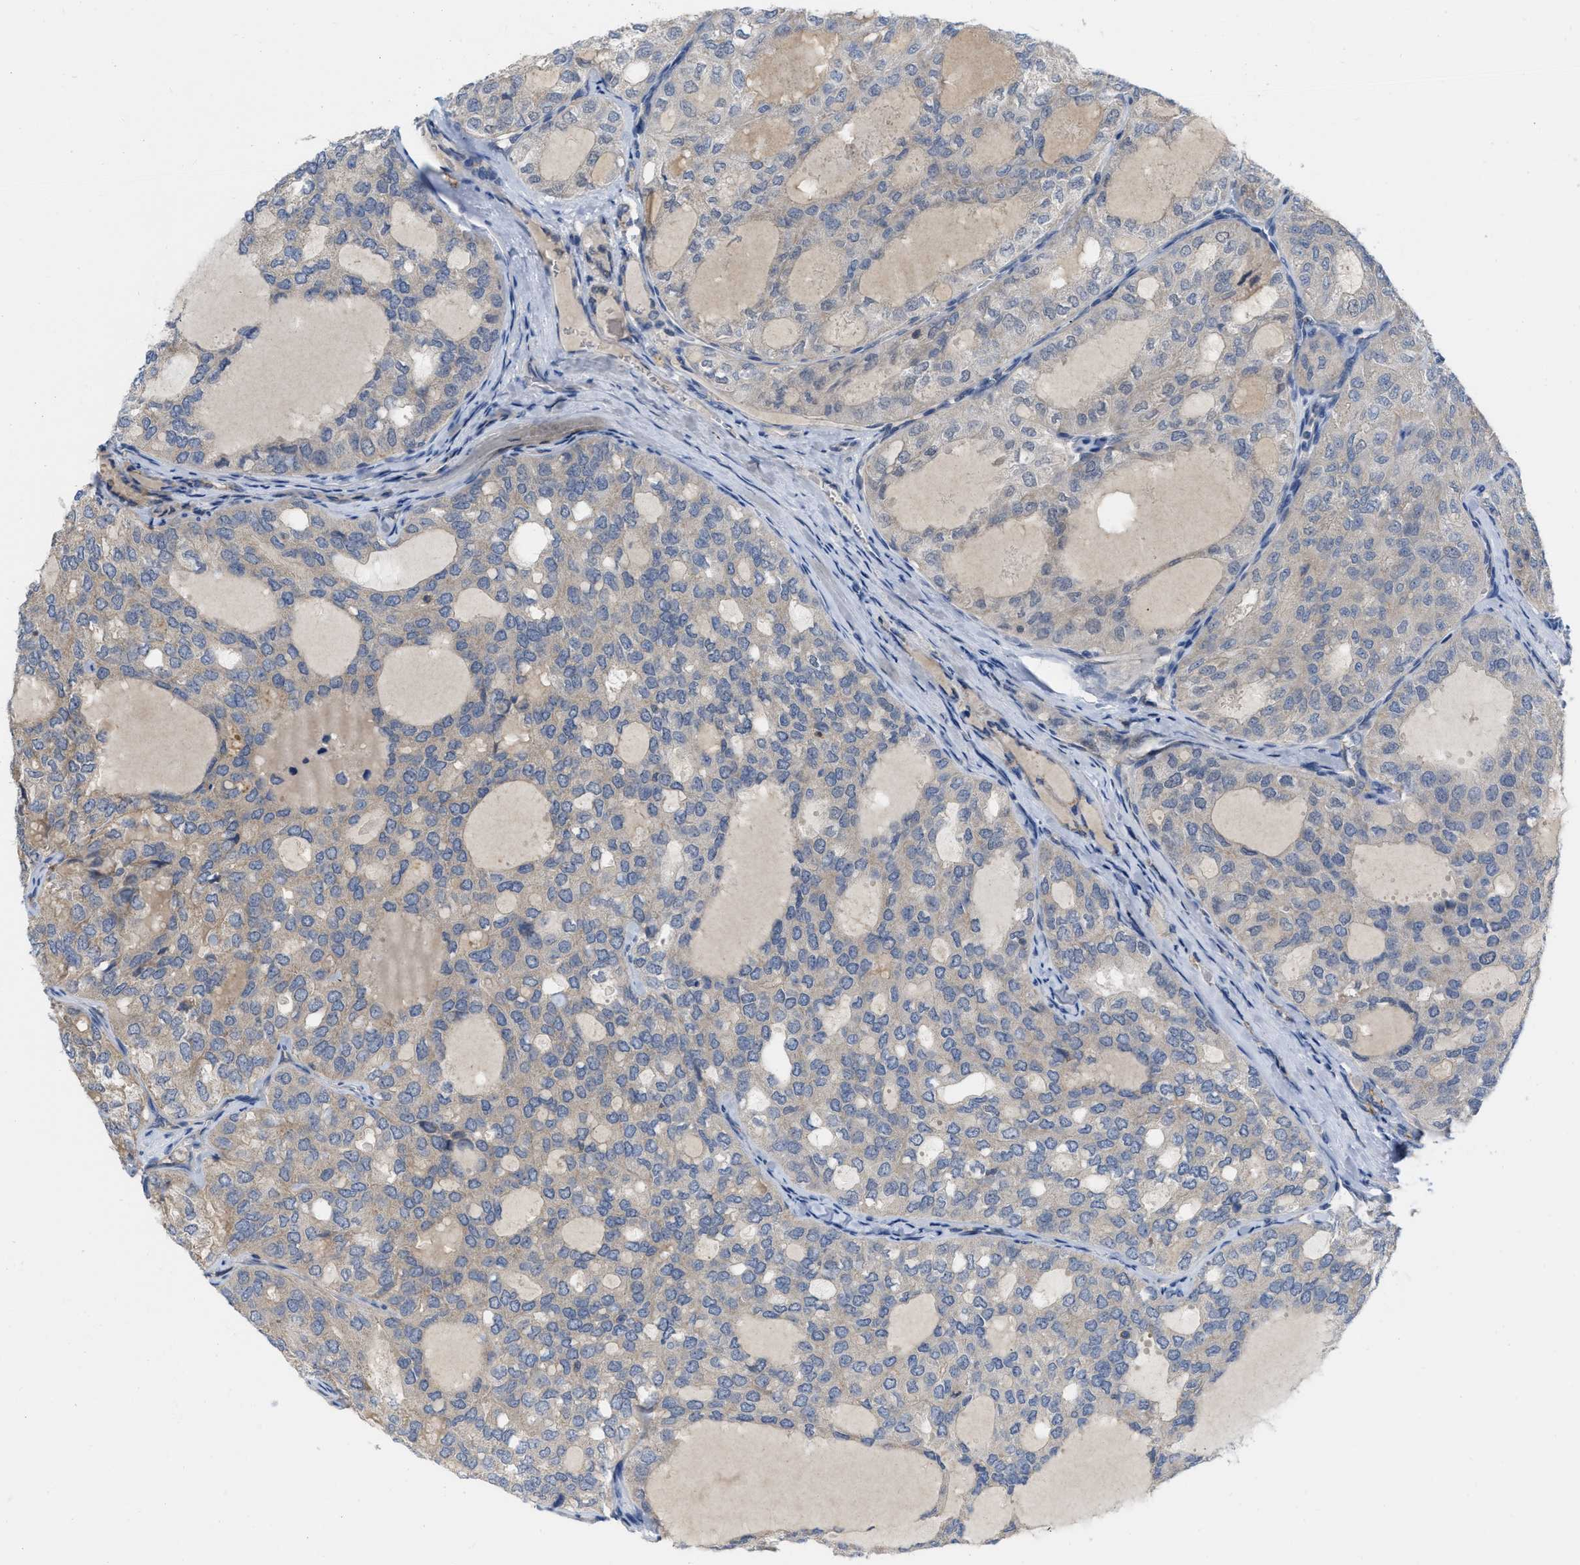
{"staining": {"intensity": "negative", "quantity": "none", "location": "none"}, "tissue": "thyroid cancer", "cell_type": "Tumor cells", "image_type": "cancer", "snomed": [{"axis": "morphology", "description": "Follicular adenoma carcinoma, NOS"}, {"axis": "topography", "description": "Thyroid gland"}], "caption": "There is no significant positivity in tumor cells of thyroid follicular adenoma carcinoma.", "gene": "NAPEPLD", "patient": {"sex": "male", "age": 75}}